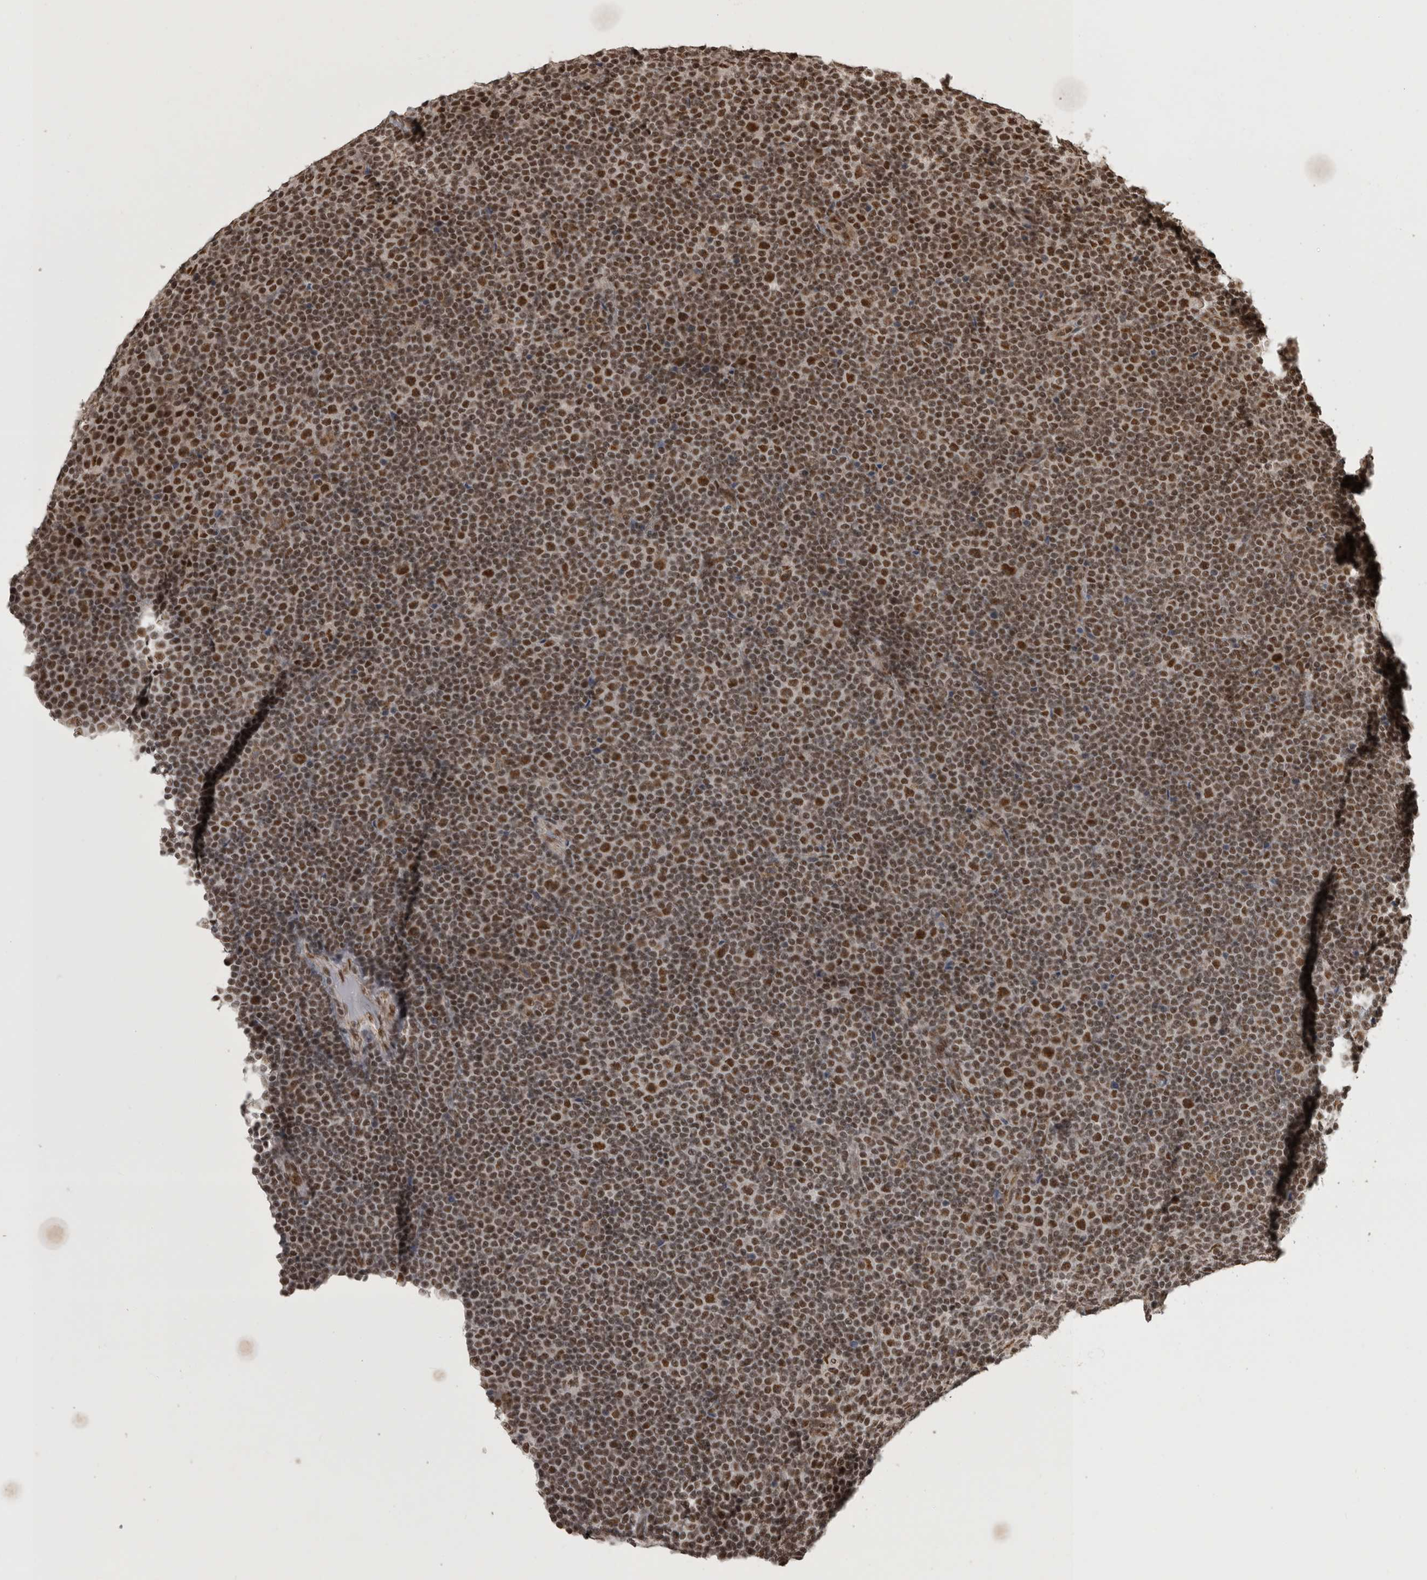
{"staining": {"intensity": "strong", "quantity": ">75%", "location": "nuclear"}, "tissue": "lymphoma", "cell_type": "Tumor cells", "image_type": "cancer", "snomed": [{"axis": "morphology", "description": "Malignant lymphoma, non-Hodgkin's type, Low grade"}, {"axis": "topography", "description": "Lymph node"}], "caption": "IHC image of malignant lymphoma, non-Hodgkin's type (low-grade) stained for a protein (brown), which demonstrates high levels of strong nuclear positivity in about >75% of tumor cells.", "gene": "CBLL1", "patient": {"sex": "female", "age": 67}}